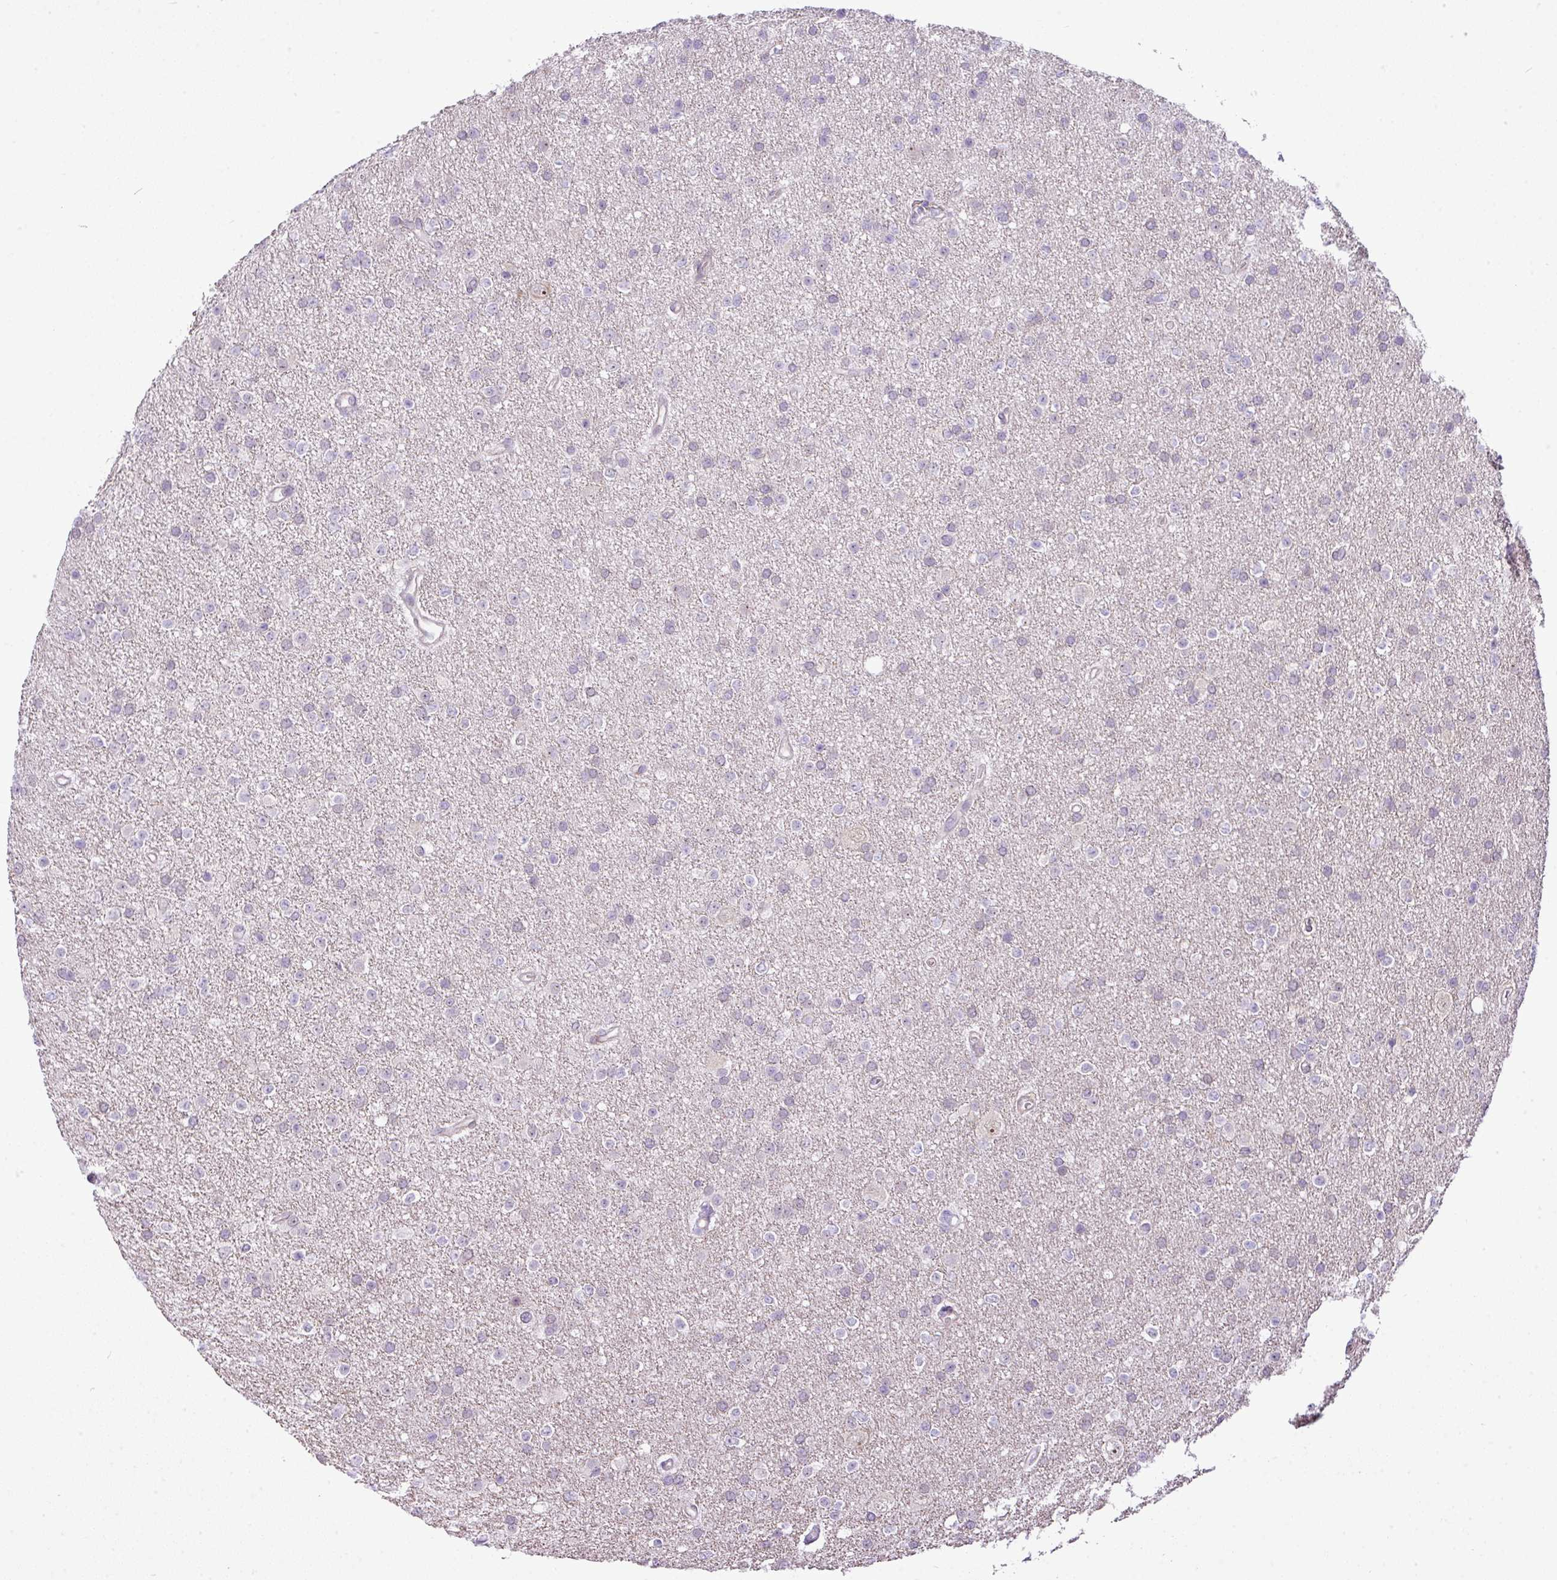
{"staining": {"intensity": "negative", "quantity": "none", "location": "none"}, "tissue": "glioma", "cell_type": "Tumor cells", "image_type": "cancer", "snomed": [{"axis": "morphology", "description": "Glioma, malignant, Low grade"}, {"axis": "topography", "description": "Brain"}], "caption": "Immunohistochemistry of human low-grade glioma (malignant) shows no expression in tumor cells.", "gene": "MAK16", "patient": {"sex": "female", "age": 34}}